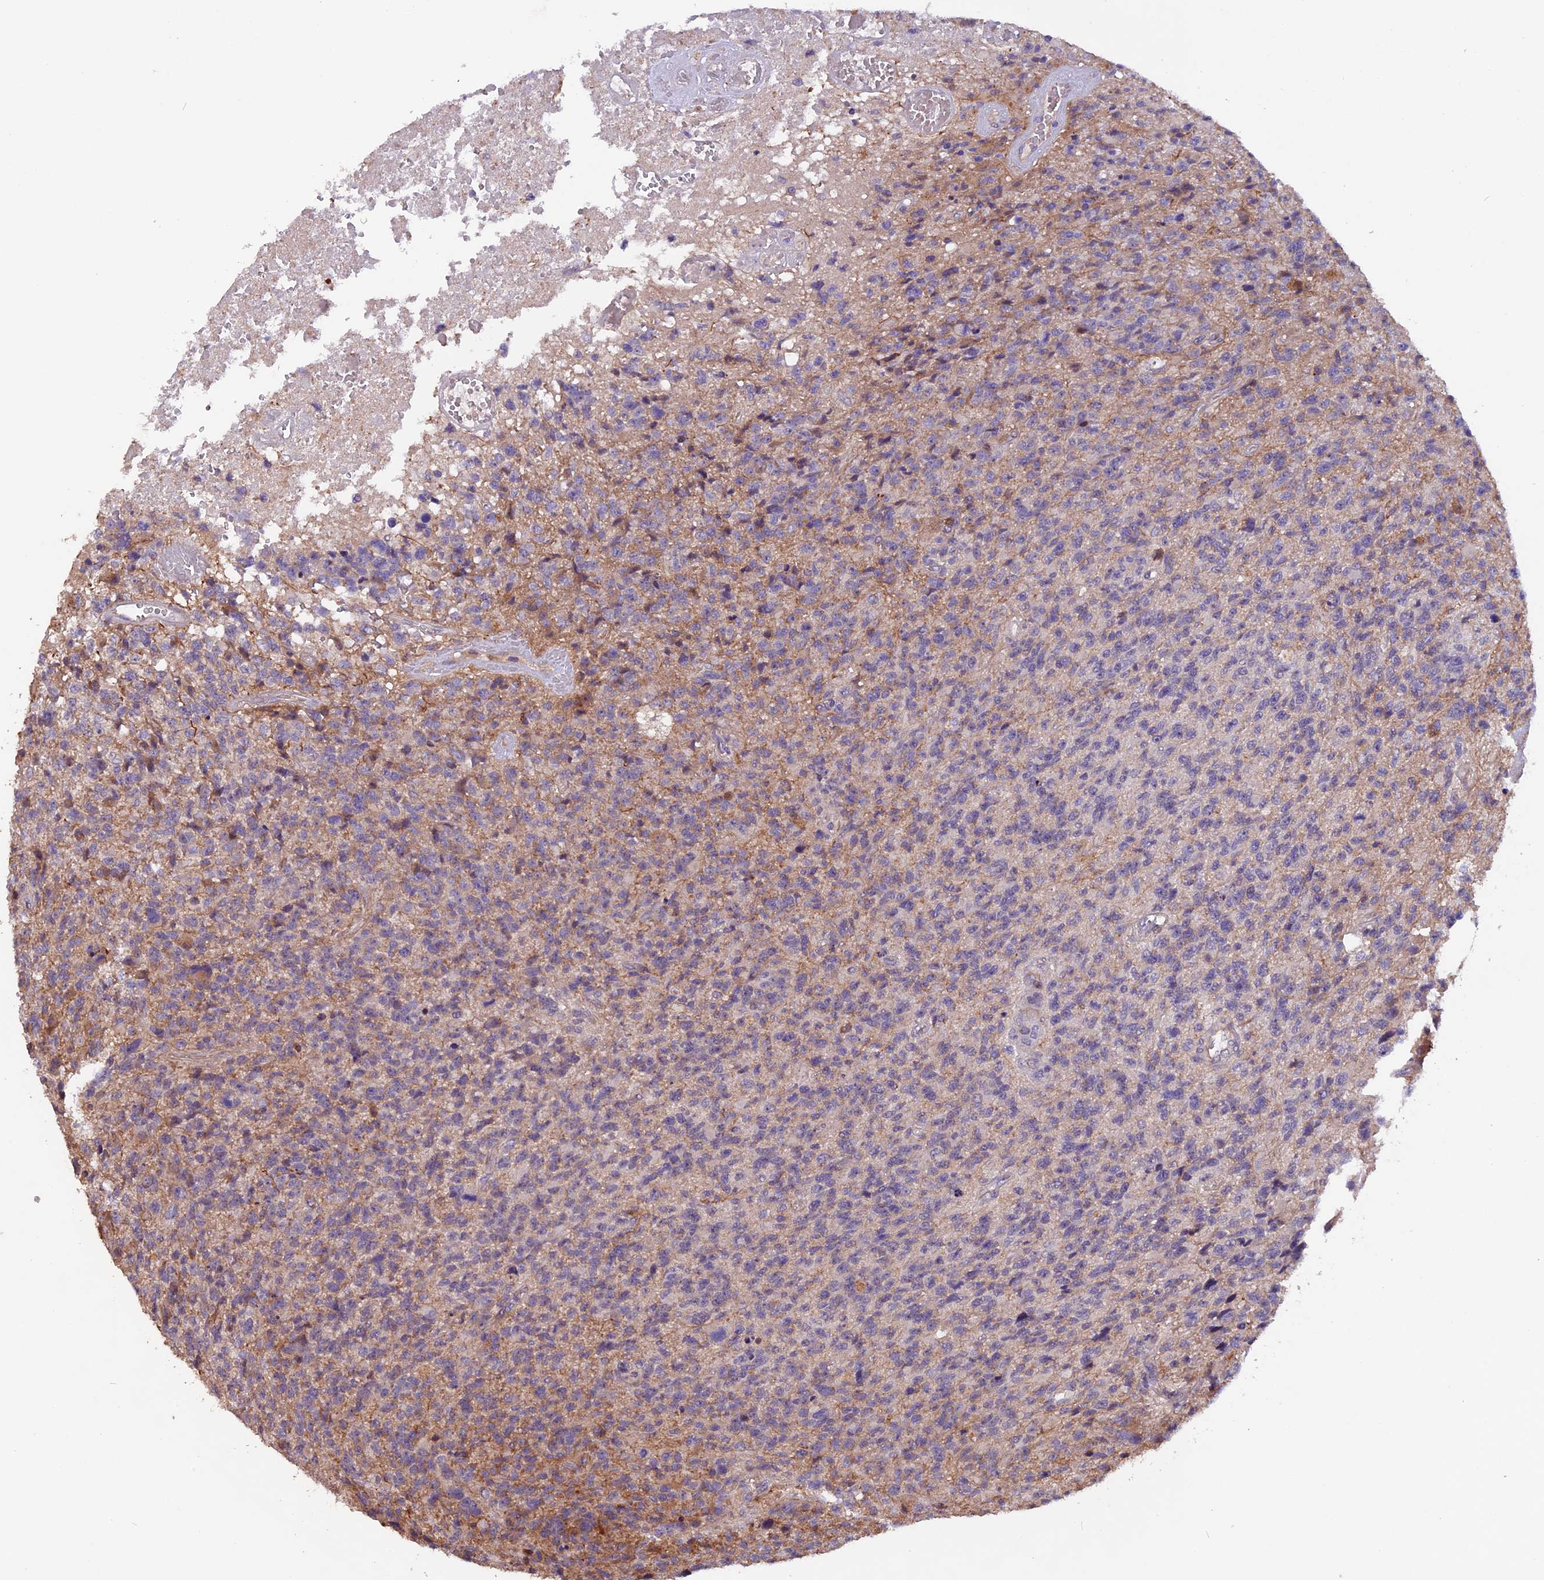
{"staining": {"intensity": "negative", "quantity": "none", "location": "none"}, "tissue": "glioma", "cell_type": "Tumor cells", "image_type": "cancer", "snomed": [{"axis": "morphology", "description": "Glioma, malignant, High grade"}, {"axis": "topography", "description": "Brain"}], "caption": "This is an IHC photomicrograph of human high-grade glioma (malignant). There is no staining in tumor cells.", "gene": "GNB5", "patient": {"sex": "male", "age": 76}}